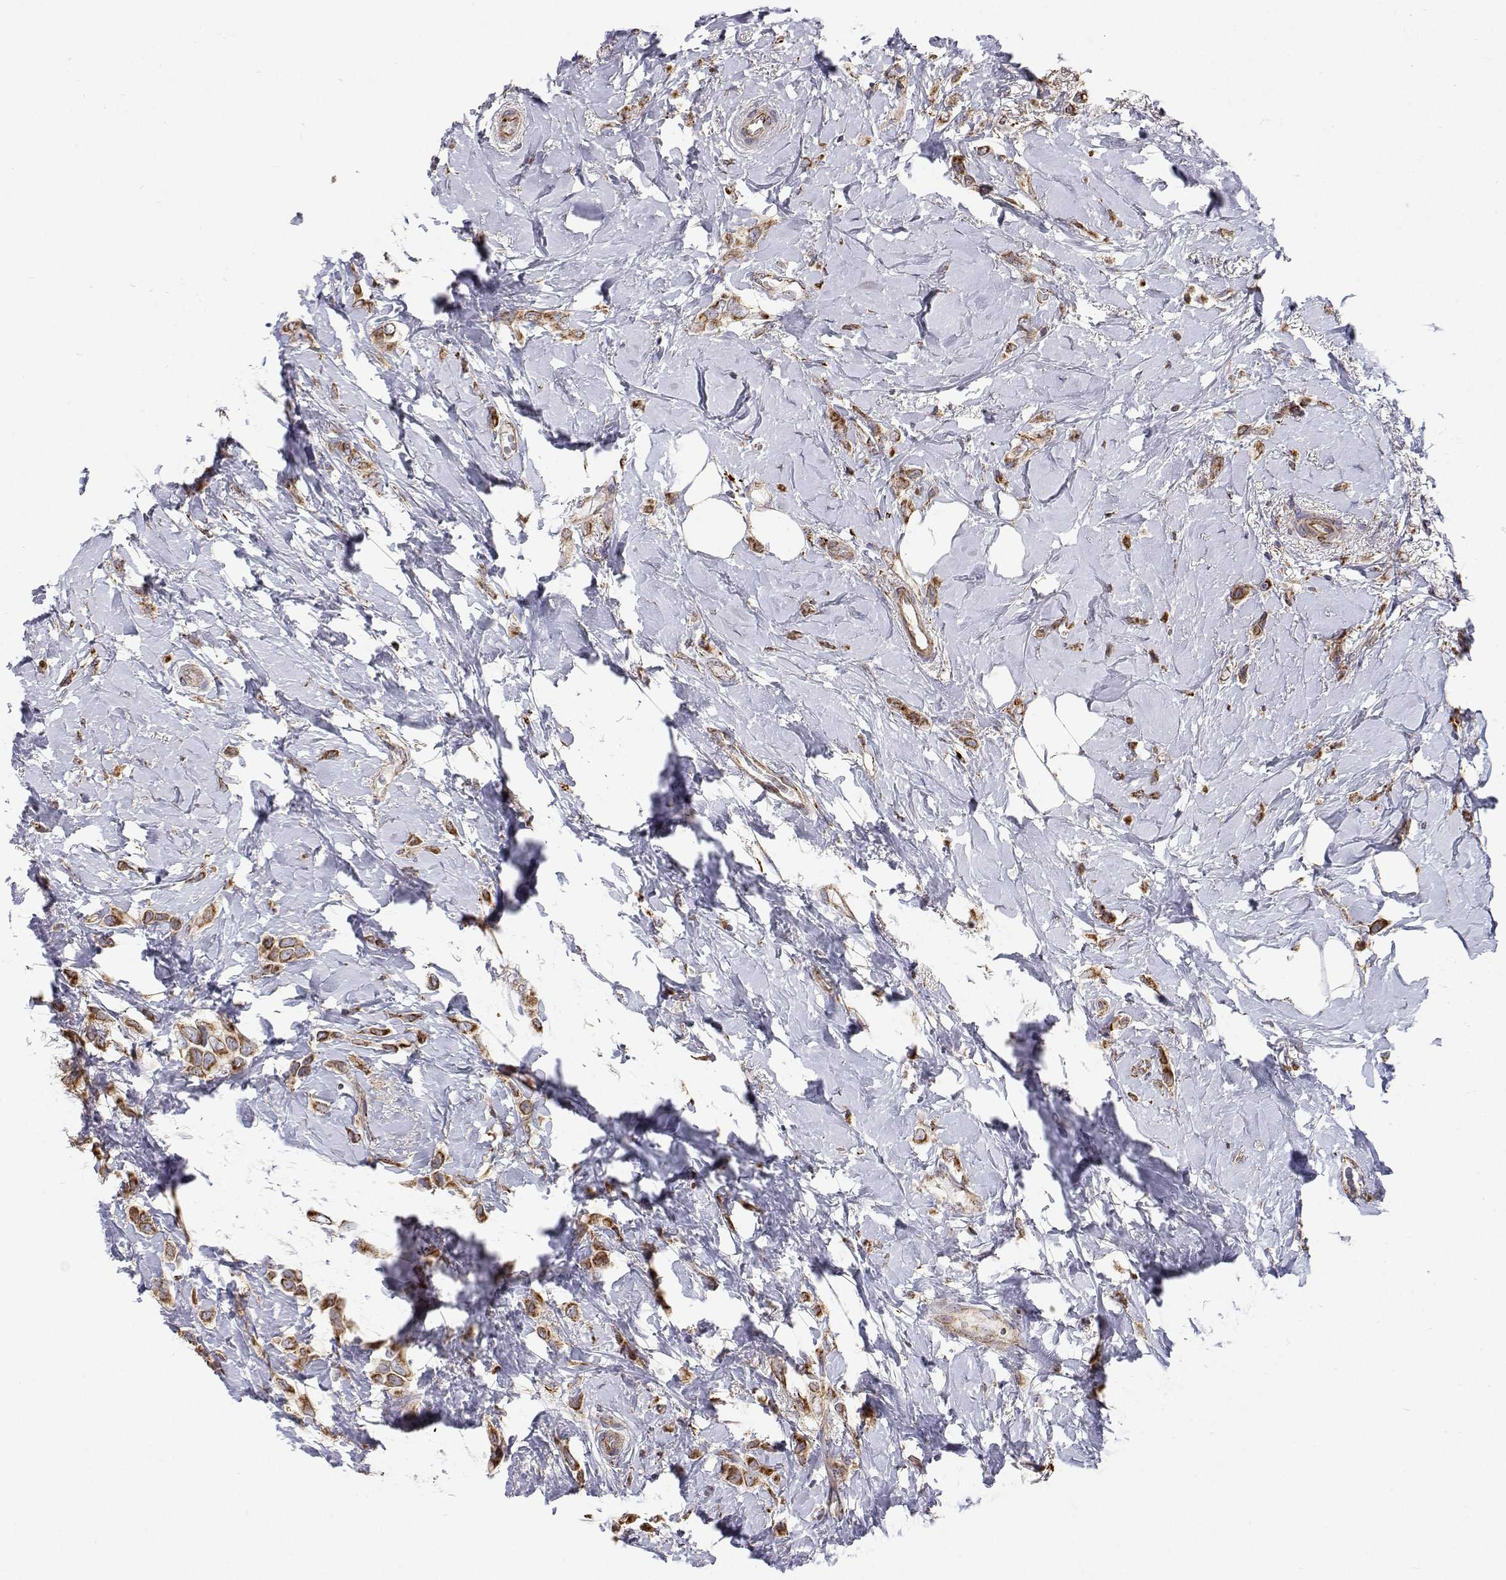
{"staining": {"intensity": "strong", "quantity": ">75%", "location": "cytoplasmic/membranous"}, "tissue": "breast cancer", "cell_type": "Tumor cells", "image_type": "cancer", "snomed": [{"axis": "morphology", "description": "Lobular carcinoma"}, {"axis": "topography", "description": "Breast"}], "caption": "Immunohistochemistry (DAB (3,3'-diaminobenzidine)) staining of human breast cancer shows strong cytoplasmic/membranous protein staining in about >75% of tumor cells.", "gene": "SPICE1", "patient": {"sex": "female", "age": 66}}